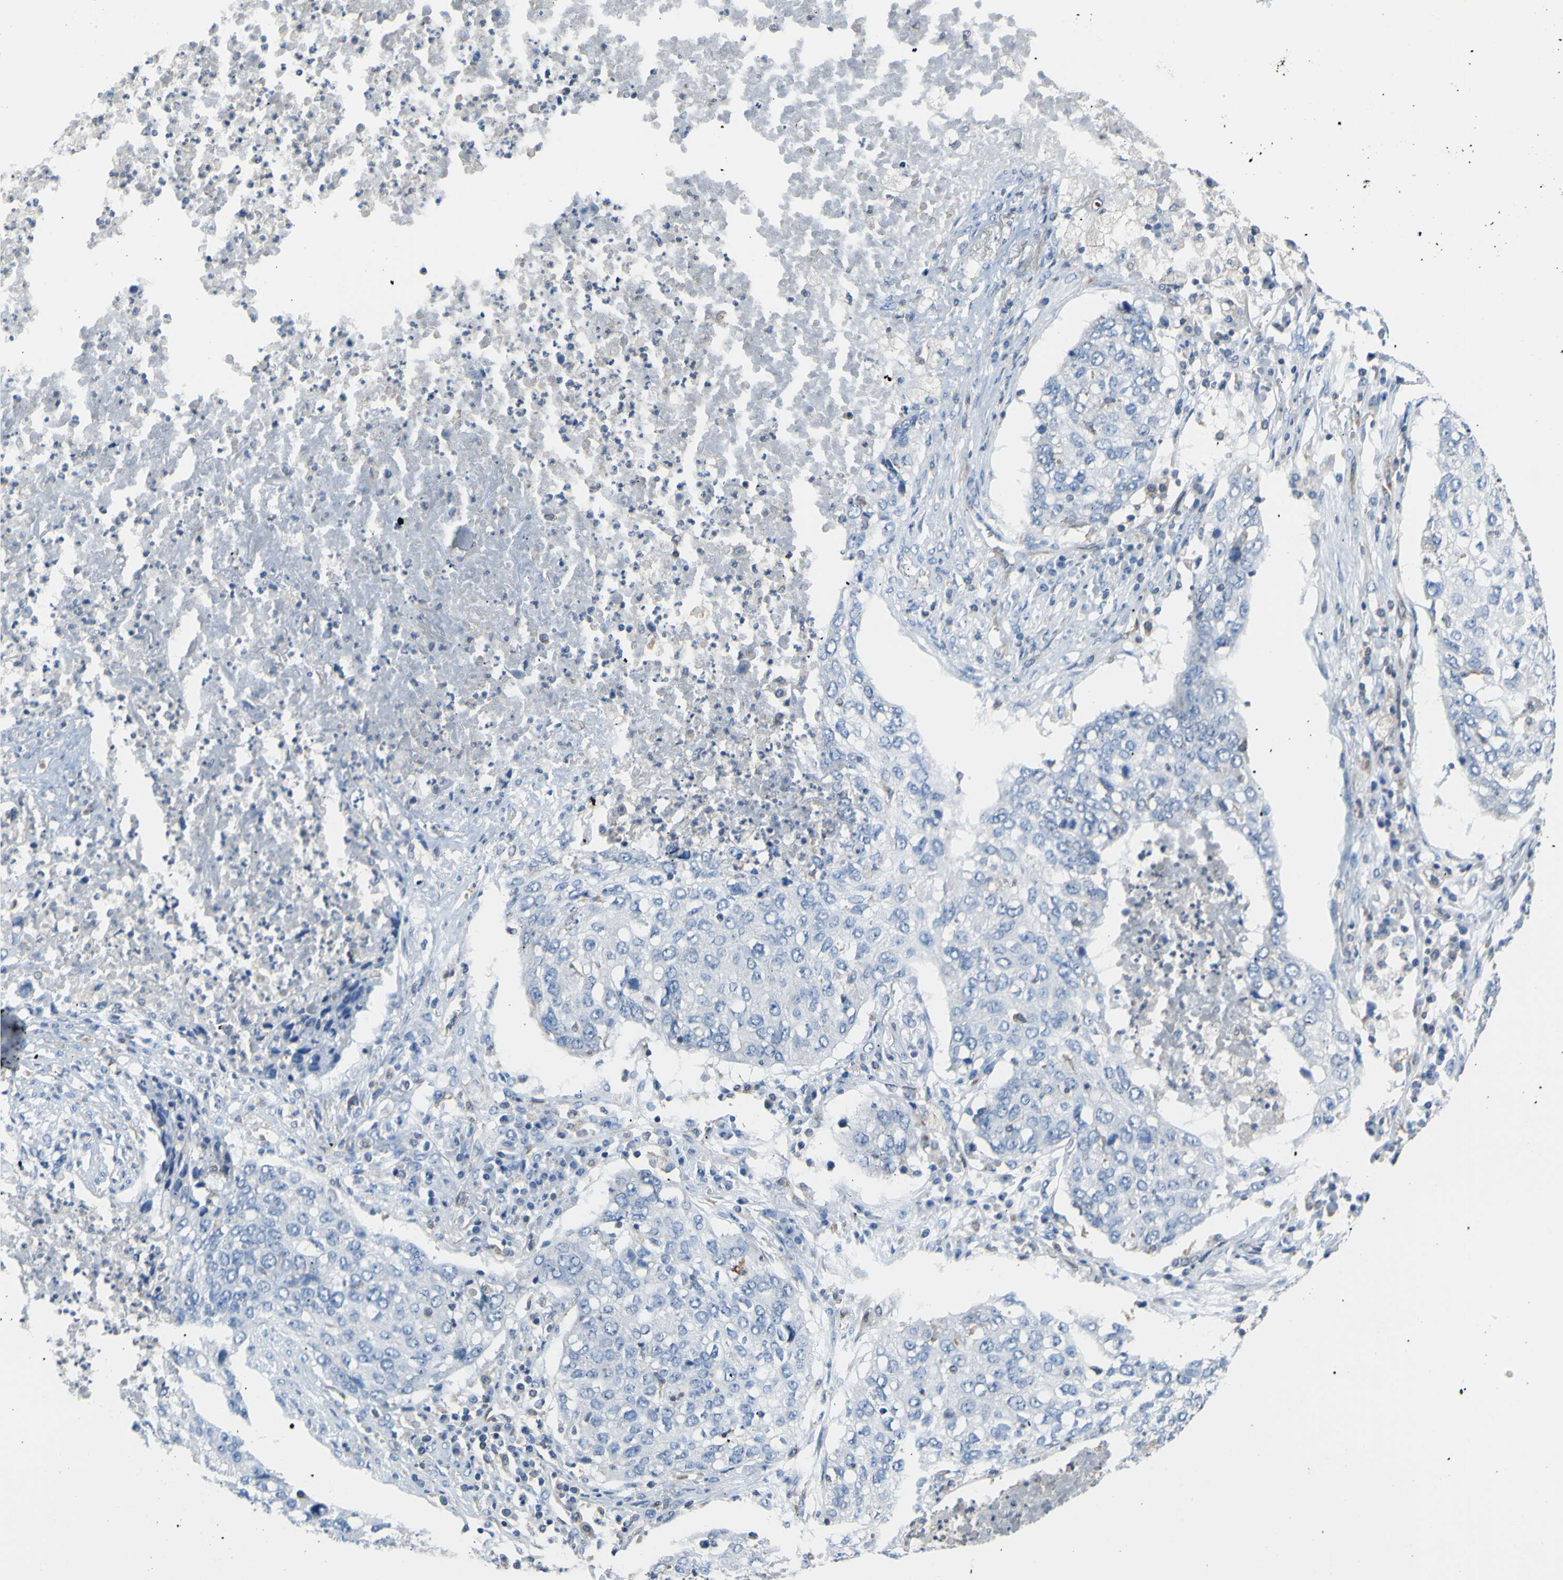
{"staining": {"intensity": "negative", "quantity": "none", "location": "none"}, "tissue": "lung cancer", "cell_type": "Tumor cells", "image_type": "cancer", "snomed": [{"axis": "morphology", "description": "Squamous cell carcinoma, NOS"}, {"axis": "topography", "description": "Lung"}], "caption": "The image demonstrates no staining of tumor cells in lung squamous cell carcinoma. (DAB IHC, high magnification).", "gene": "MGST2", "patient": {"sex": "female", "age": 63}}